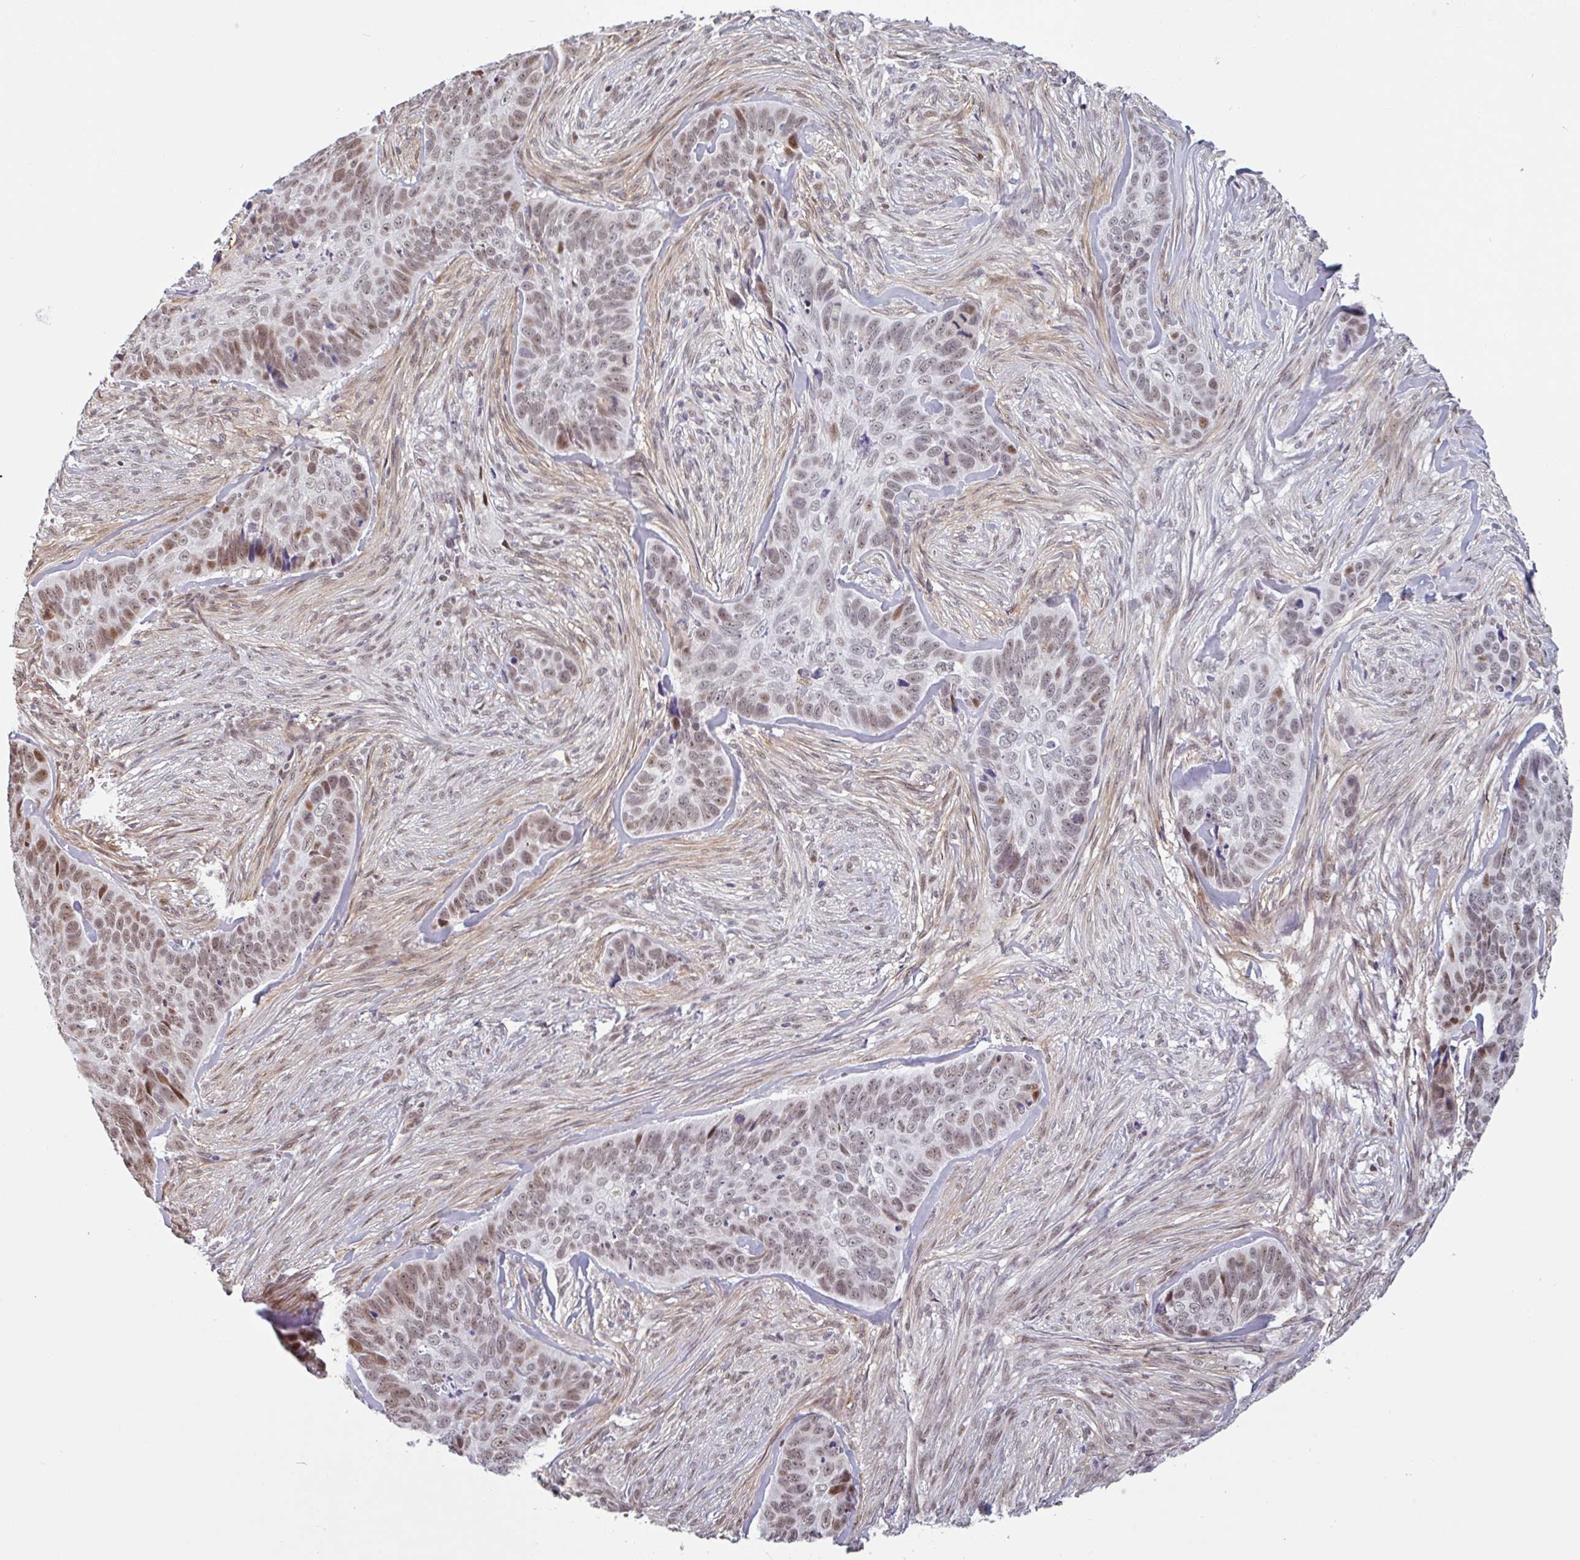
{"staining": {"intensity": "moderate", "quantity": "25%-75%", "location": "nuclear"}, "tissue": "skin cancer", "cell_type": "Tumor cells", "image_type": "cancer", "snomed": [{"axis": "morphology", "description": "Basal cell carcinoma"}, {"axis": "topography", "description": "Skin"}], "caption": "Immunohistochemical staining of basal cell carcinoma (skin) reveals medium levels of moderate nuclear protein positivity in about 25%-75% of tumor cells. The staining was performed using DAB to visualize the protein expression in brown, while the nuclei were stained in blue with hematoxylin (Magnification: 20x).", "gene": "TMEM119", "patient": {"sex": "female", "age": 82}}